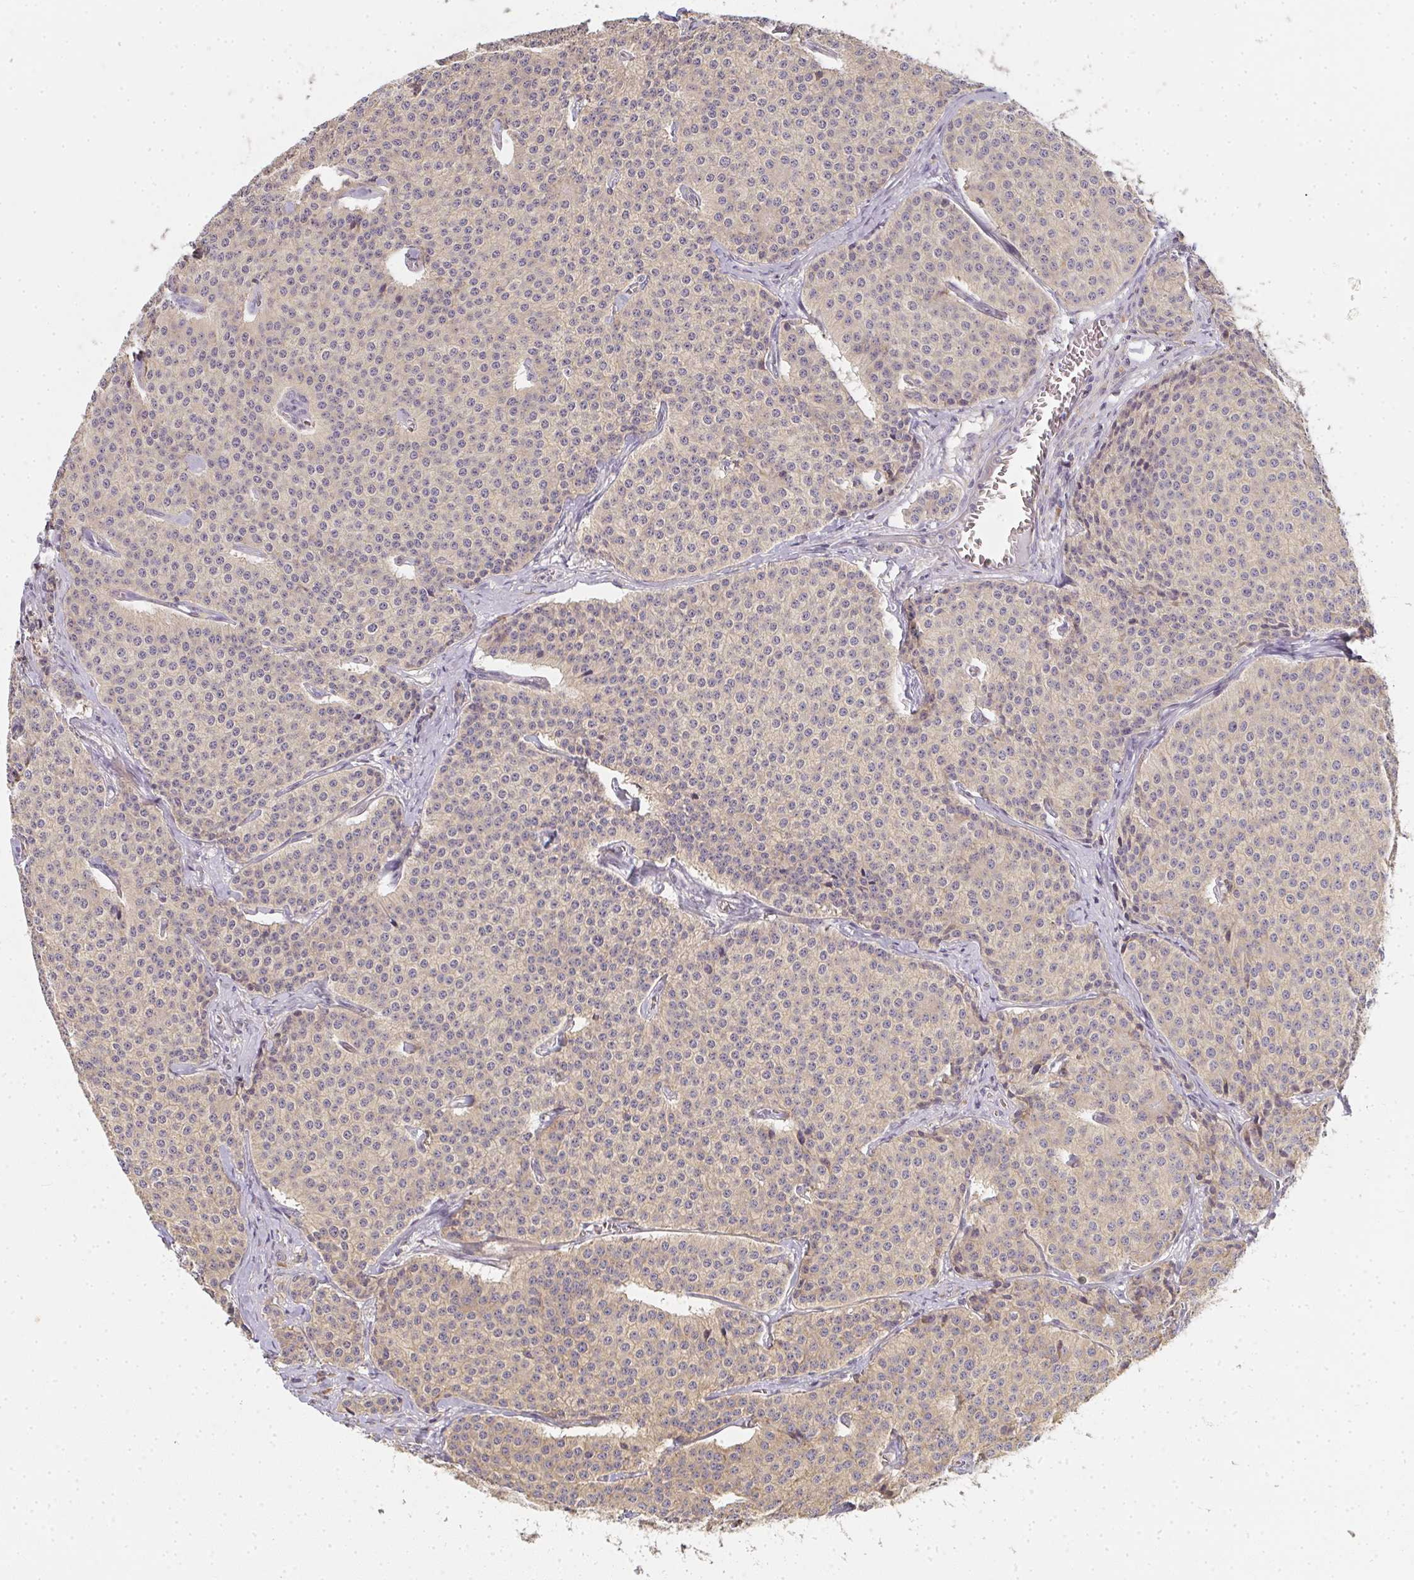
{"staining": {"intensity": "weak", "quantity": ">75%", "location": "cytoplasmic/membranous"}, "tissue": "carcinoid", "cell_type": "Tumor cells", "image_type": "cancer", "snomed": [{"axis": "morphology", "description": "Carcinoid, malignant, NOS"}, {"axis": "topography", "description": "Small intestine"}], "caption": "Malignant carcinoid tissue displays weak cytoplasmic/membranous staining in about >75% of tumor cells, visualized by immunohistochemistry. Immunohistochemistry stains the protein of interest in brown and the nuclei are stained blue.", "gene": "SLC35B3", "patient": {"sex": "female", "age": 64}}